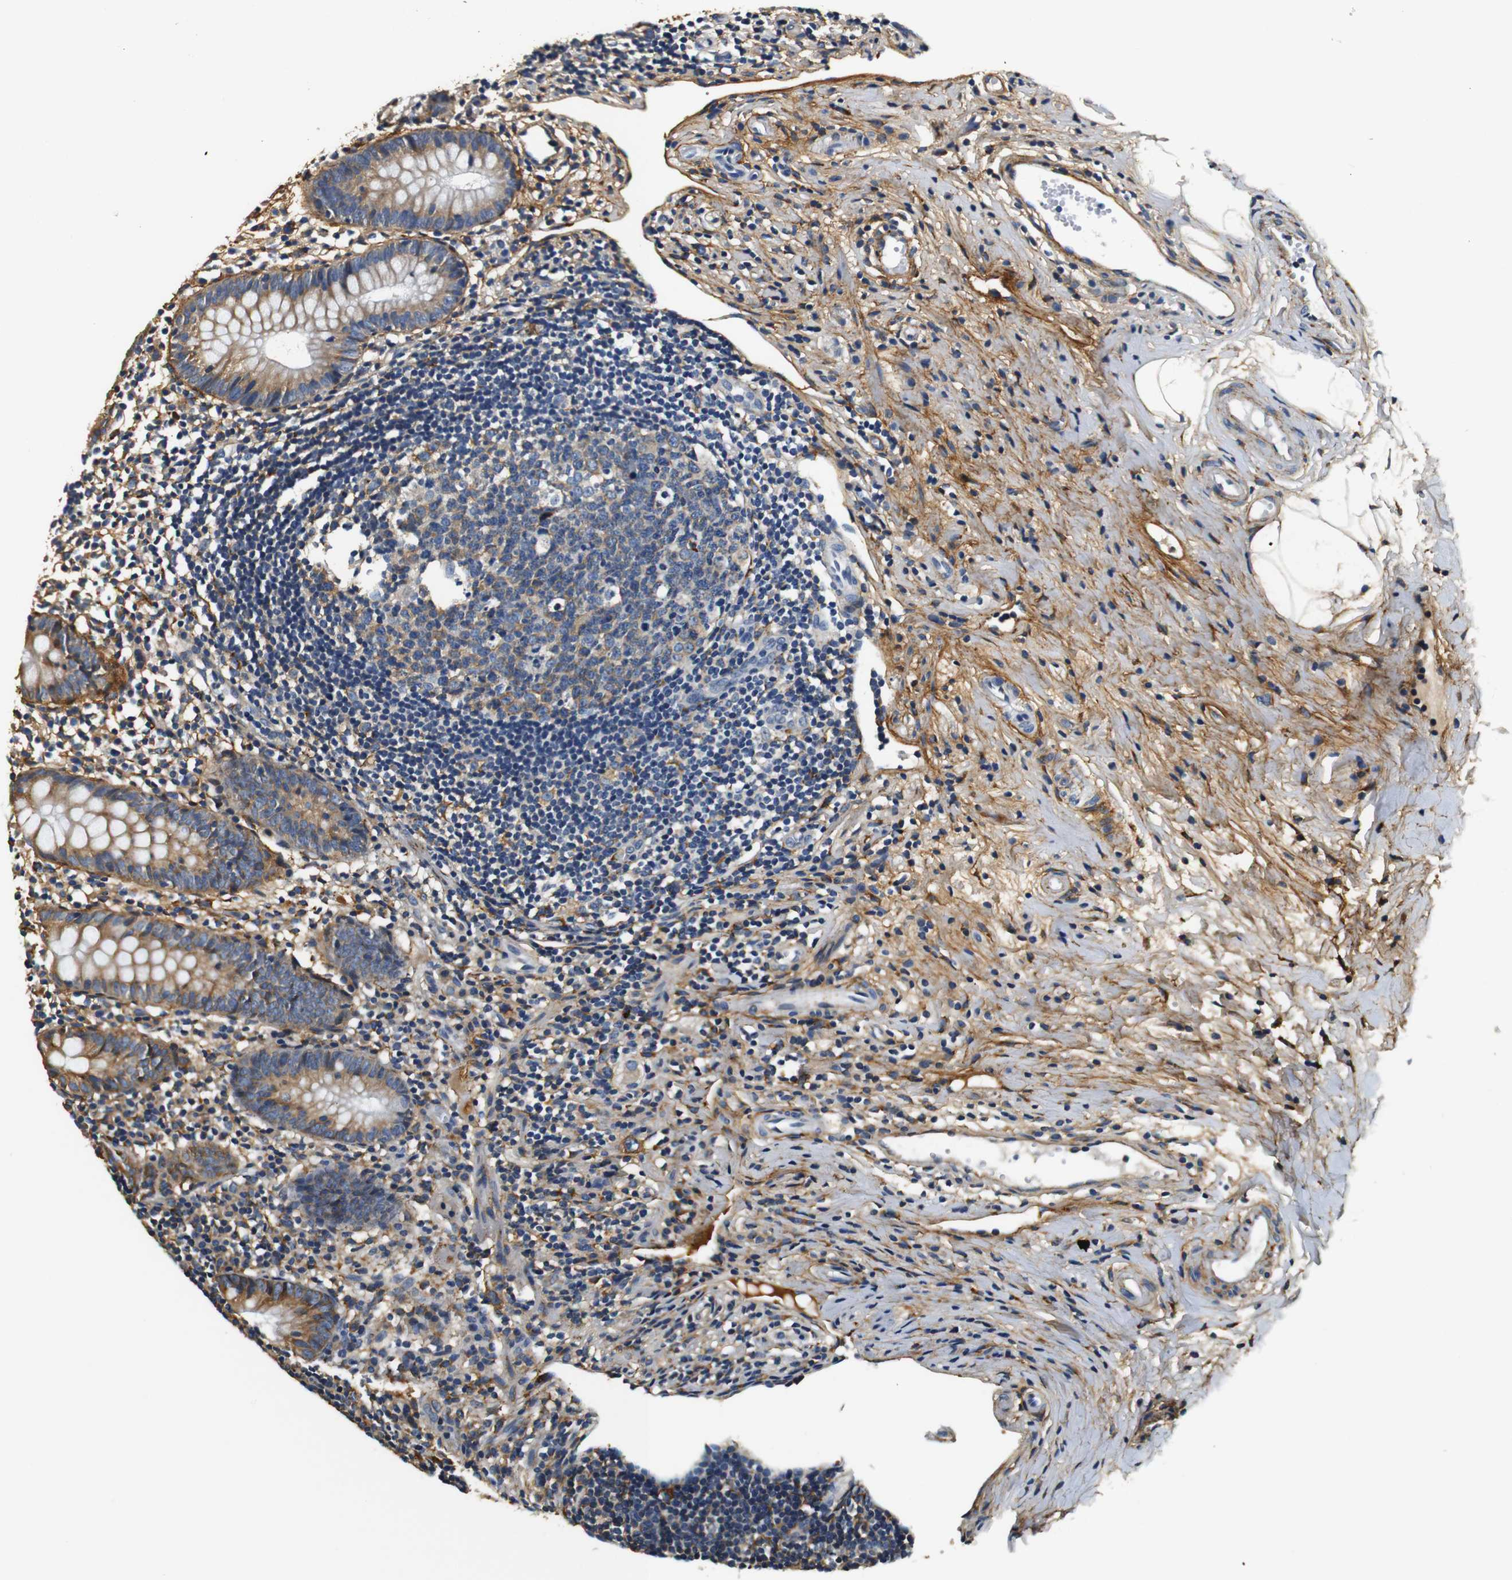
{"staining": {"intensity": "moderate", "quantity": "25%-75%", "location": "cytoplasmic/membranous"}, "tissue": "appendix", "cell_type": "Glandular cells", "image_type": "normal", "snomed": [{"axis": "morphology", "description": "Normal tissue, NOS"}, {"axis": "topography", "description": "Appendix"}], "caption": "Protein positivity by IHC reveals moderate cytoplasmic/membranous expression in about 25%-75% of glandular cells in benign appendix.", "gene": "COL1A1", "patient": {"sex": "female", "age": 20}}